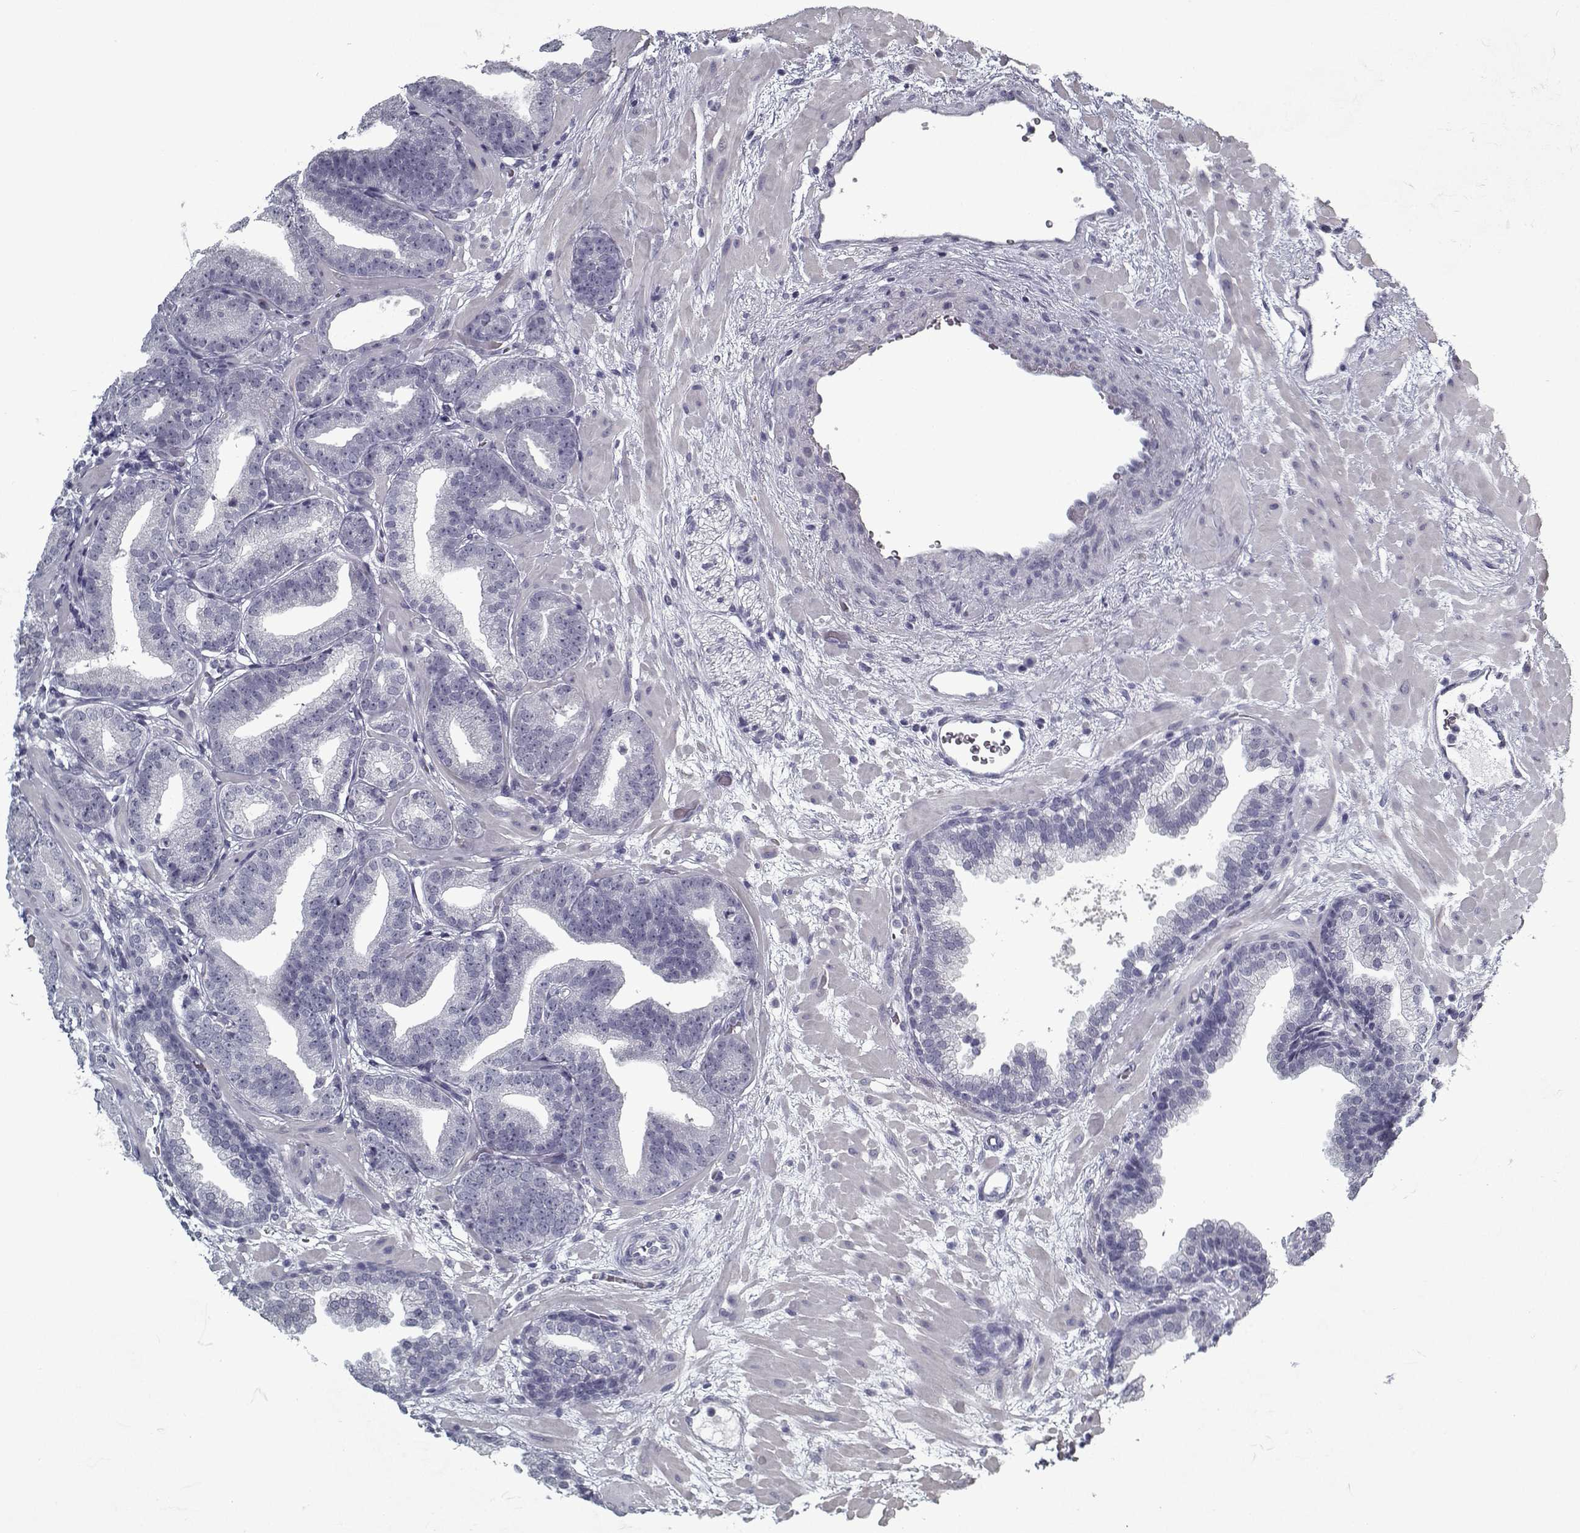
{"staining": {"intensity": "negative", "quantity": "none", "location": "none"}, "tissue": "prostate cancer", "cell_type": "Tumor cells", "image_type": "cancer", "snomed": [{"axis": "morphology", "description": "Adenocarcinoma, Low grade"}, {"axis": "topography", "description": "Prostate"}], "caption": "Tumor cells are negative for protein expression in human prostate cancer.", "gene": "RNF32", "patient": {"sex": "male", "age": 68}}